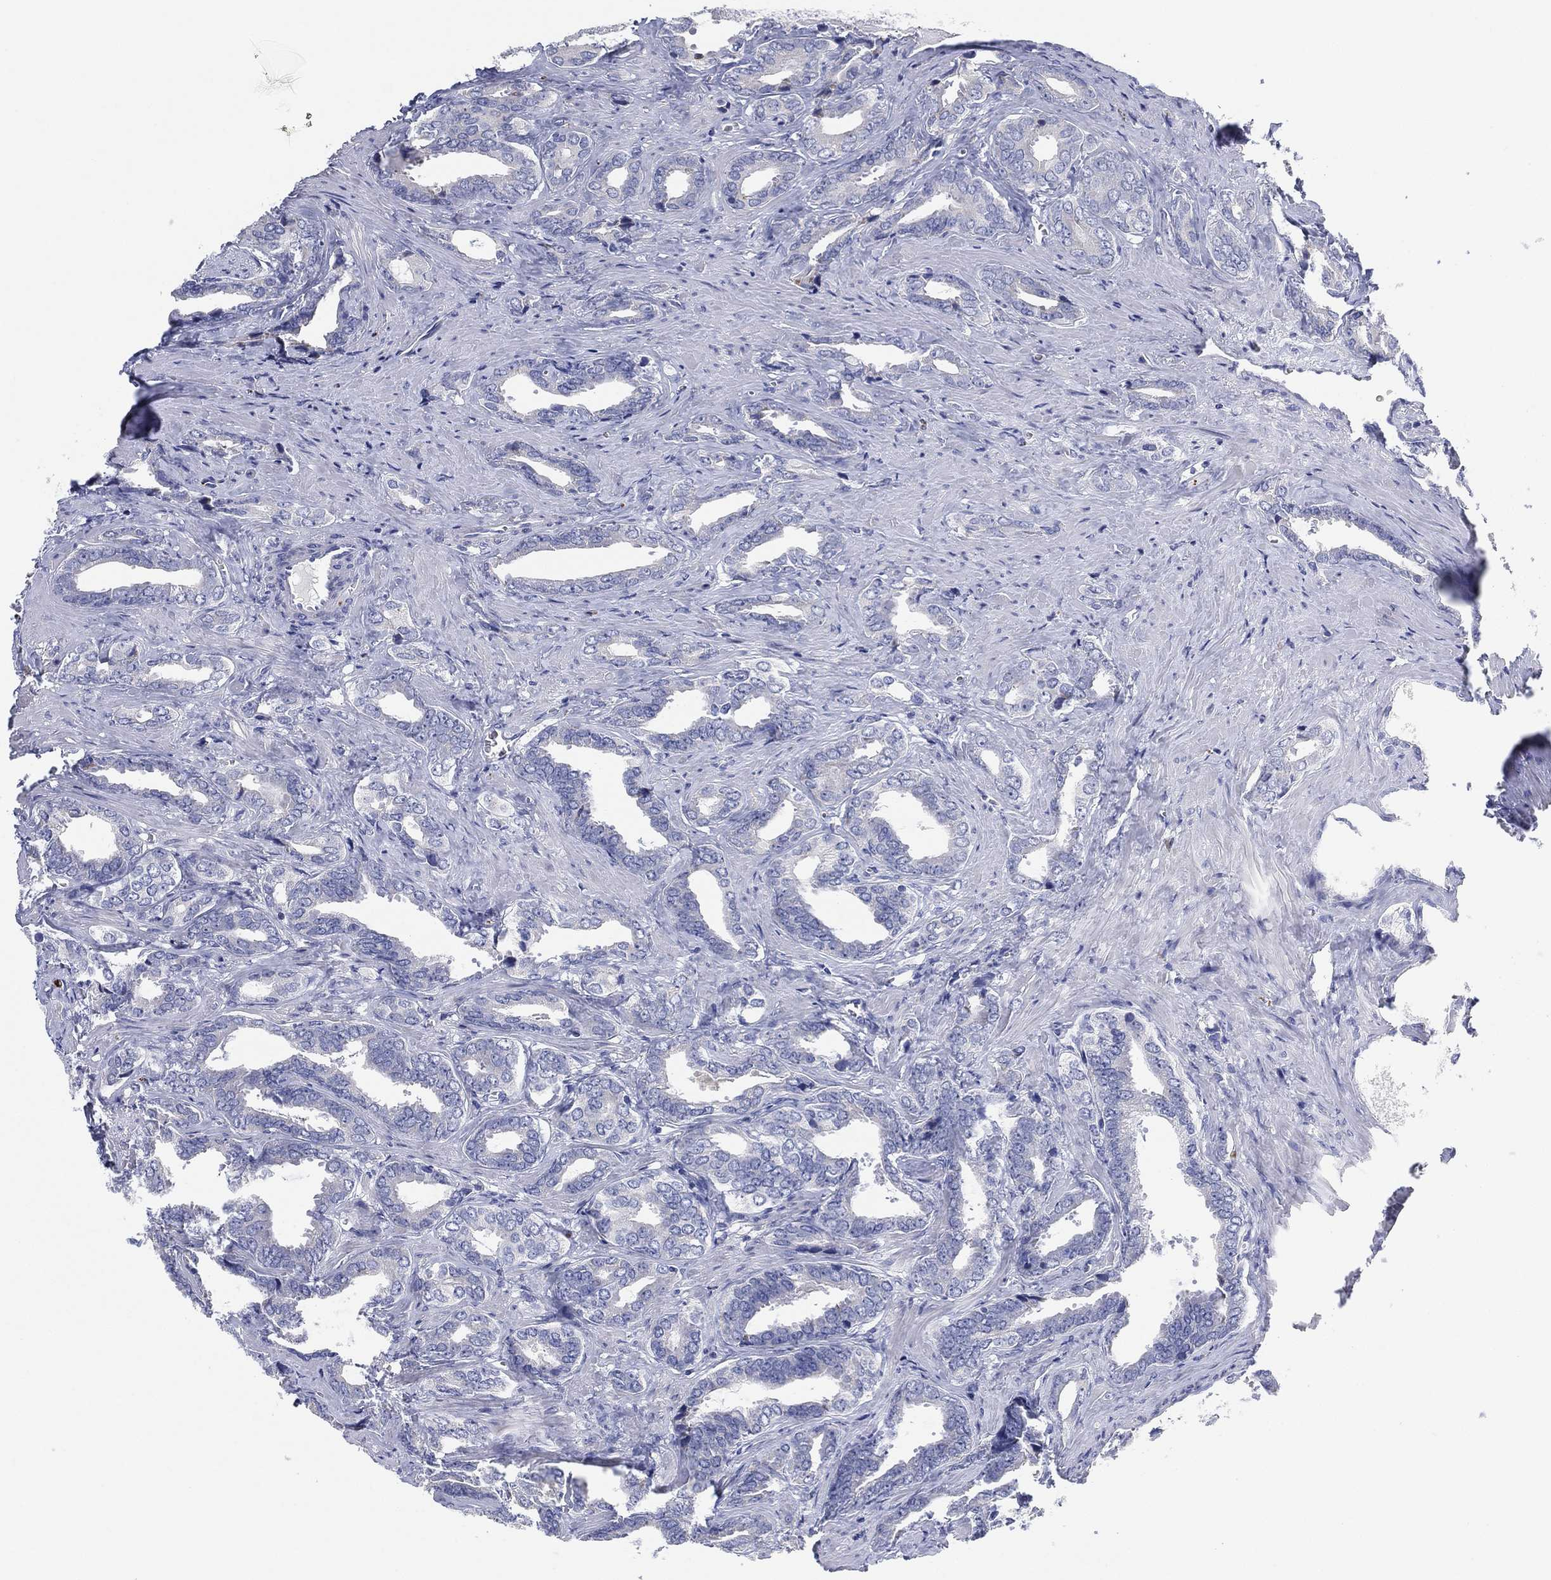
{"staining": {"intensity": "negative", "quantity": "none", "location": "none"}, "tissue": "prostate cancer", "cell_type": "Tumor cells", "image_type": "cancer", "snomed": [{"axis": "morphology", "description": "Adenocarcinoma, NOS"}, {"axis": "topography", "description": "Prostate"}], "caption": "Tumor cells are negative for brown protein staining in prostate cancer (adenocarcinoma). (Brightfield microscopy of DAB (3,3'-diaminobenzidine) immunohistochemistry at high magnification).", "gene": "TMEM40", "patient": {"sex": "male", "age": 66}}